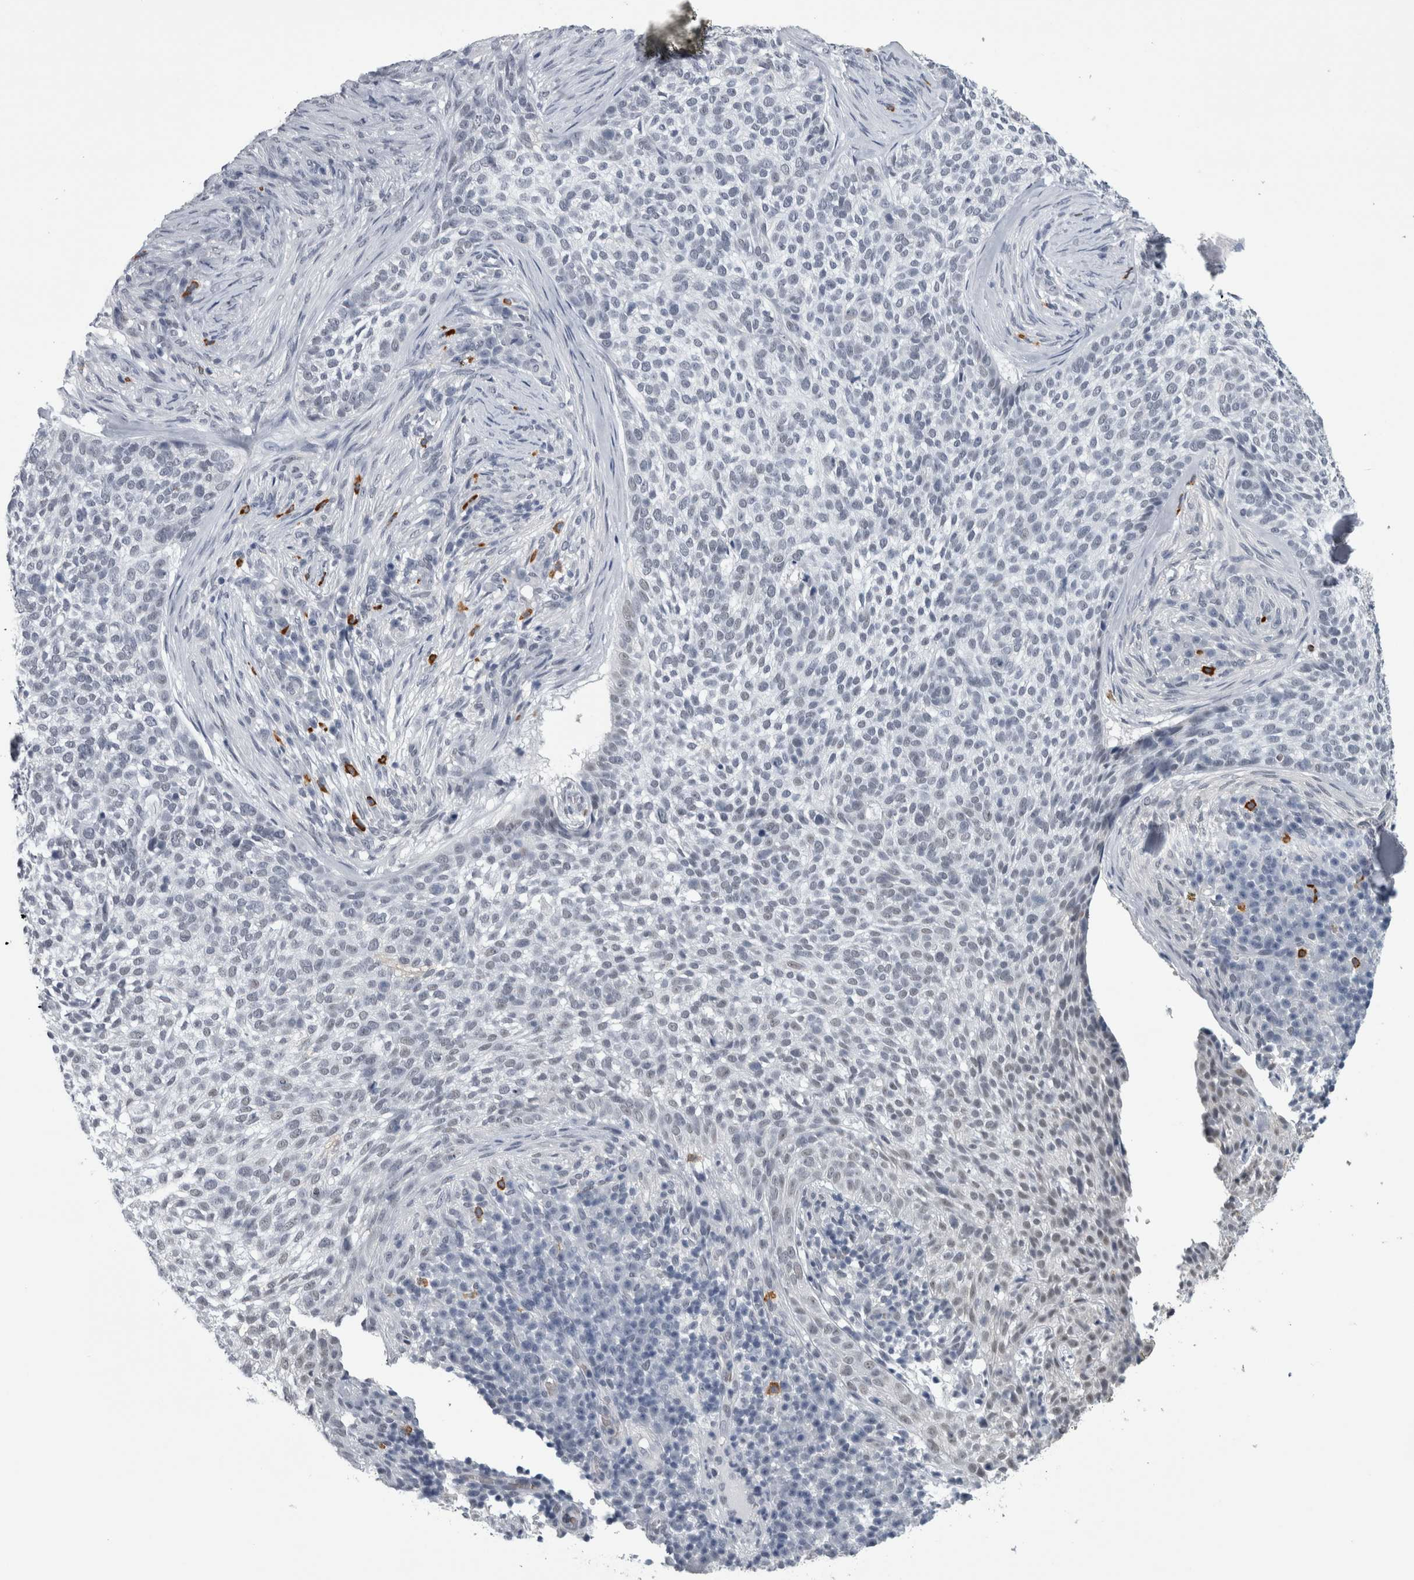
{"staining": {"intensity": "negative", "quantity": "none", "location": "none"}, "tissue": "skin cancer", "cell_type": "Tumor cells", "image_type": "cancer", "snomed": [{"axis": "morphology", "description": "Basal cell carcinoma"}, {"axis": "topography", "description": "Skin"}], "caption": "Immunohistochemistry of skin cancer shows no staining in tumor cells.", "gene": "PEBP4", "patient": {"sex": "female", "age": 64}}